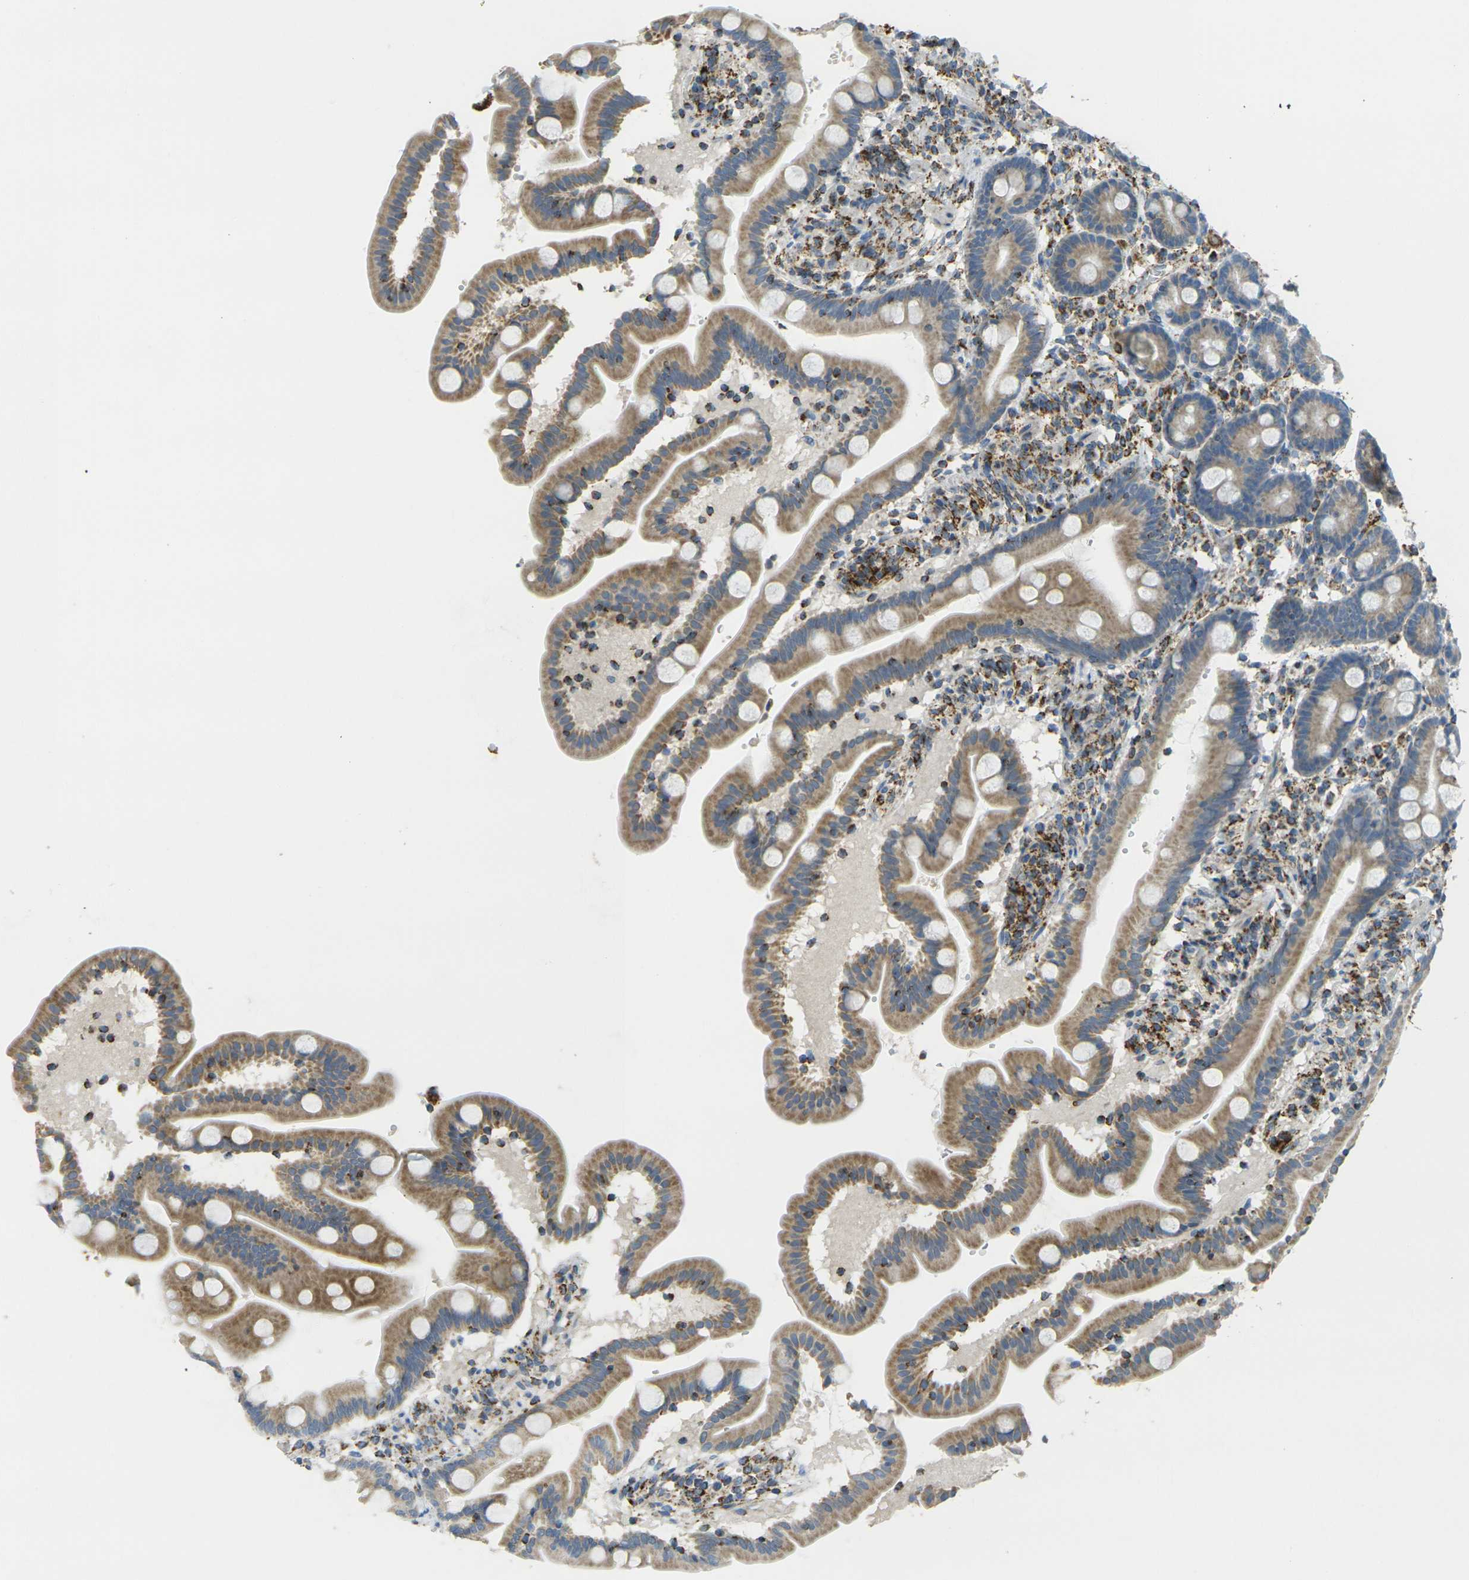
{"staining": {"intensity": "moderate", "quantity": ">75%", "location": "cytoplasmic/membranous"}, "tissue": "duodenum", "cell_type": "Glandular cells", "image_type": "normal", "snomed": [{"axis": "morphology", "description": "Normal tissue, NOS"}, {"axis": "topography", "description": "Duodenum"}], "caption": "High-power microscopy captured an immunohistochemistry histopathology image of normal duodenum, revealing moderate cytoplasmic/membranous positivity in approximately >75% of glandular cells.", "gene": "CYB5R1", "patient": {"sex": "male", "age": 54}}